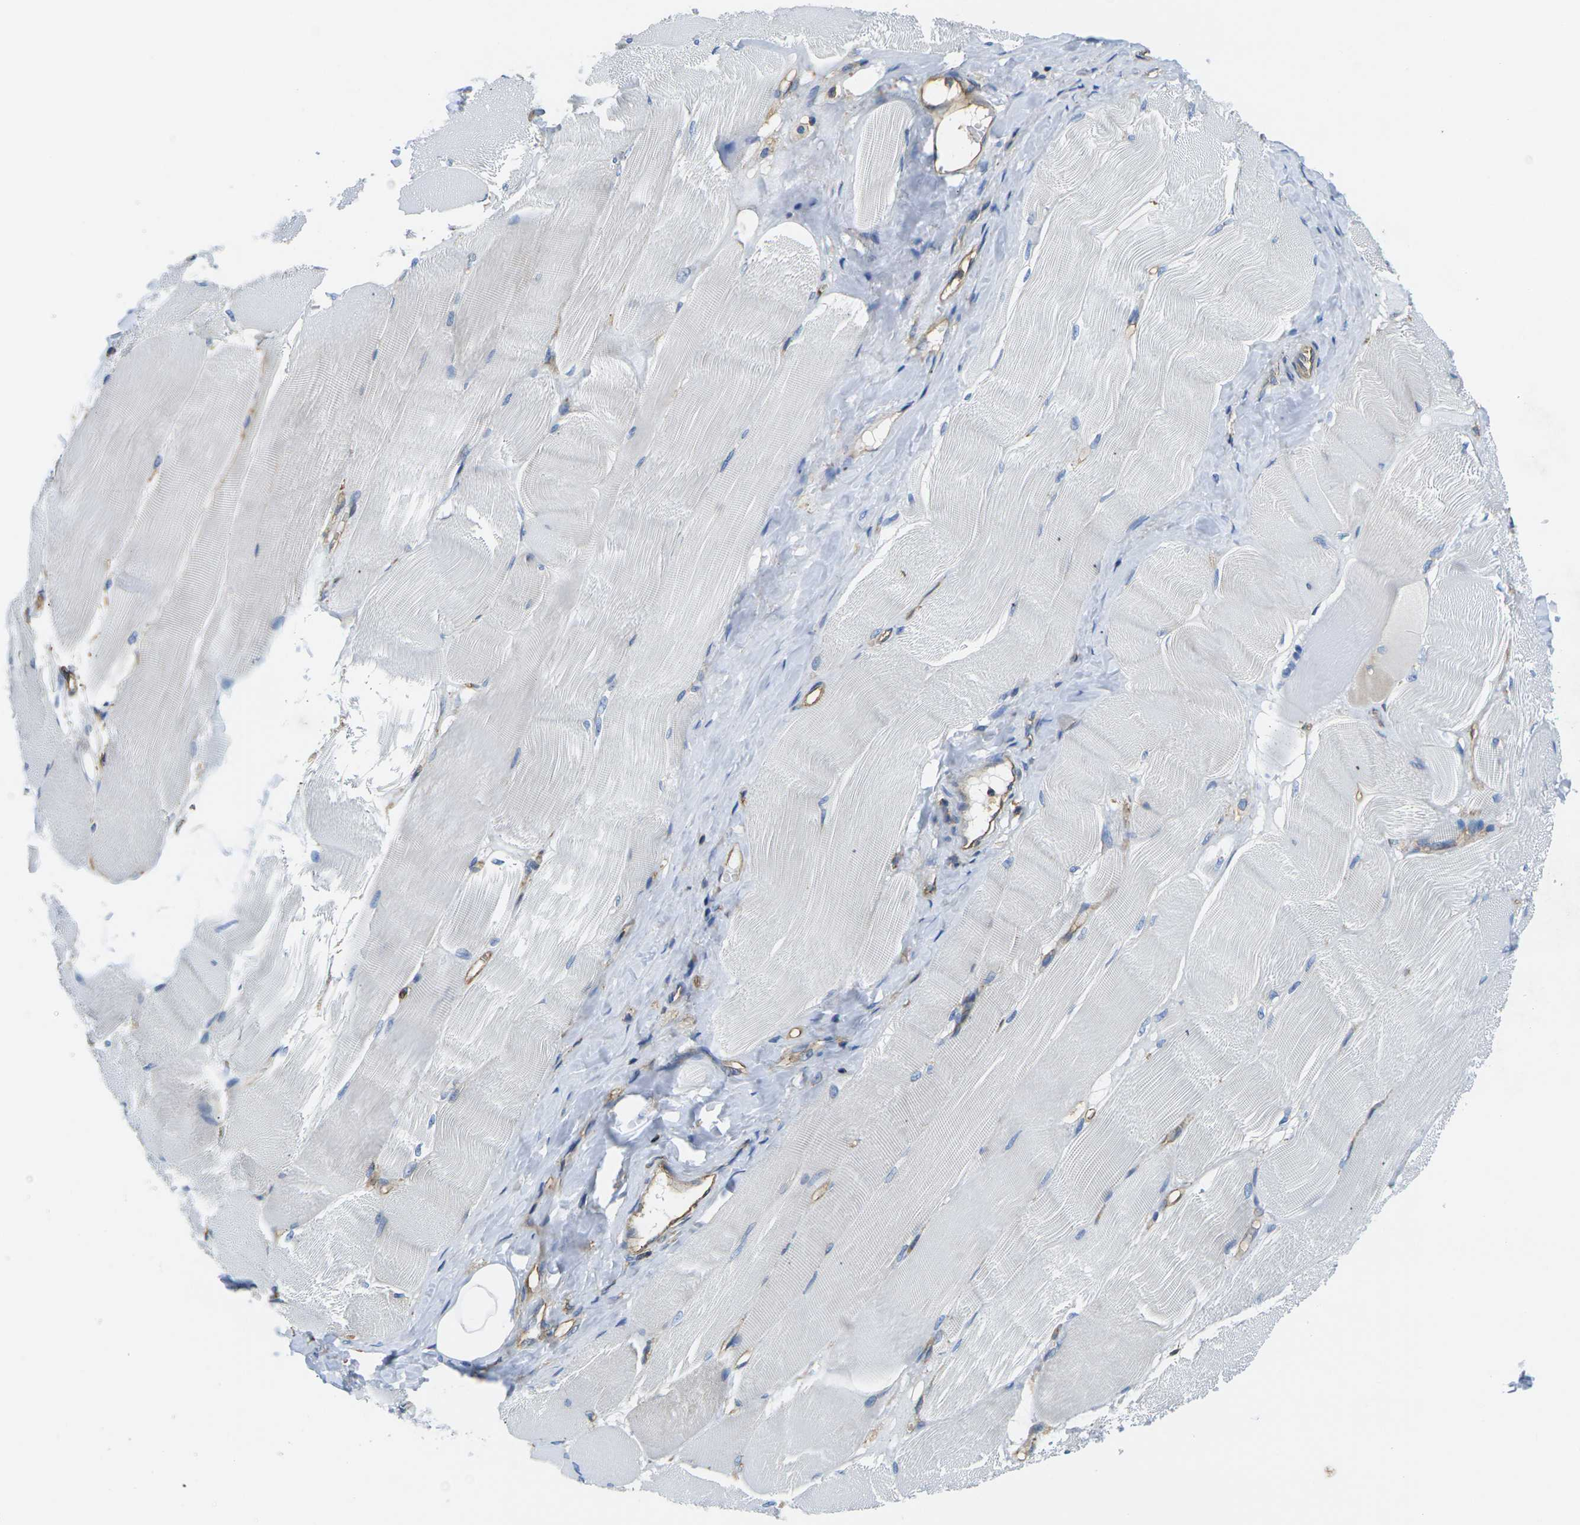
{"staining": {"intensity": "negative", "quantity": "none", "location": "none"}, "tissue": "skeletal muscle", "cell_type": "Myocytes", "image_type": "normal", "snomed": [{"axis": "morphology", "description": "Normal tissue, NOS"}, {"axis": "morphology", "description": "Squamous cell carcinoma, NOS"}, {"axis": "topography", "description": "Skeletal muscle"}], "caption": "A histopathology image of skeletal muscle stained for a protein exhibits no brown staining in myocytes. Brightfield microscopy of immunohistochemistry (IHC) stained with DAB (brown) and hematoxylin (blue), captured at high magnification.", "gene": "FAM110D", "patient": {"sex": "male", "age": 51}}